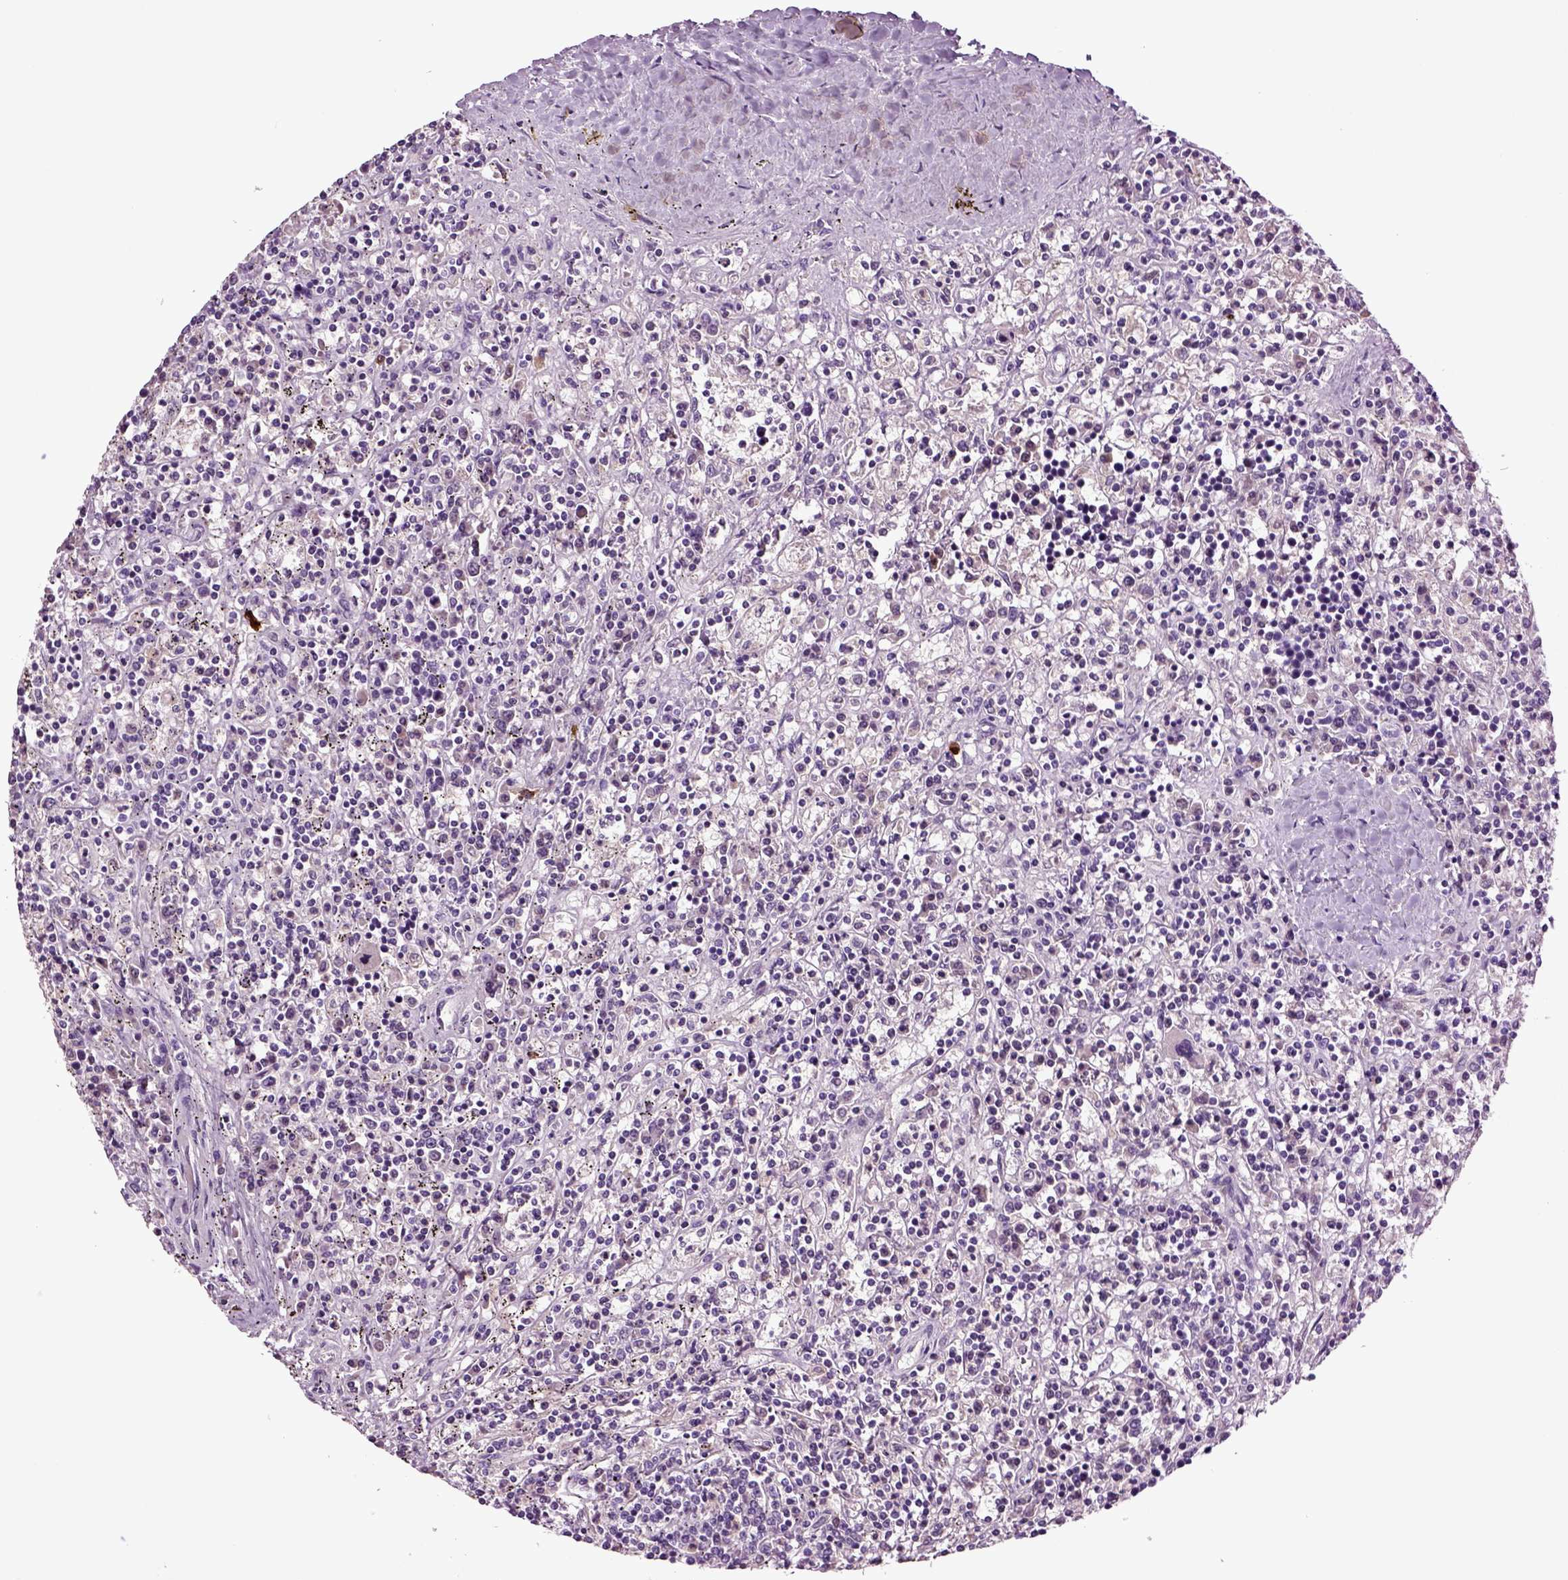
{"staining": {"intensity": "negative", "quantity": "none", "location": "none"}, "tissue": "lymphoma", "cell_type": "Tumor cells", "image_type": "cancer", "snomed": [{"axis": "morphology", "description": "Malignant lymphoma, non-Hodgkin's type, Low grade"}, {"axis": "topography", "description": "Spleen"}], "caption": "High power microscopy image of an immunohistochemistry (IHC) histopathology image of lymphoma, revealing no significant staining in tumor cells.", "gene": "FGF11", "patient": {"sex": "male", "age": 62}}